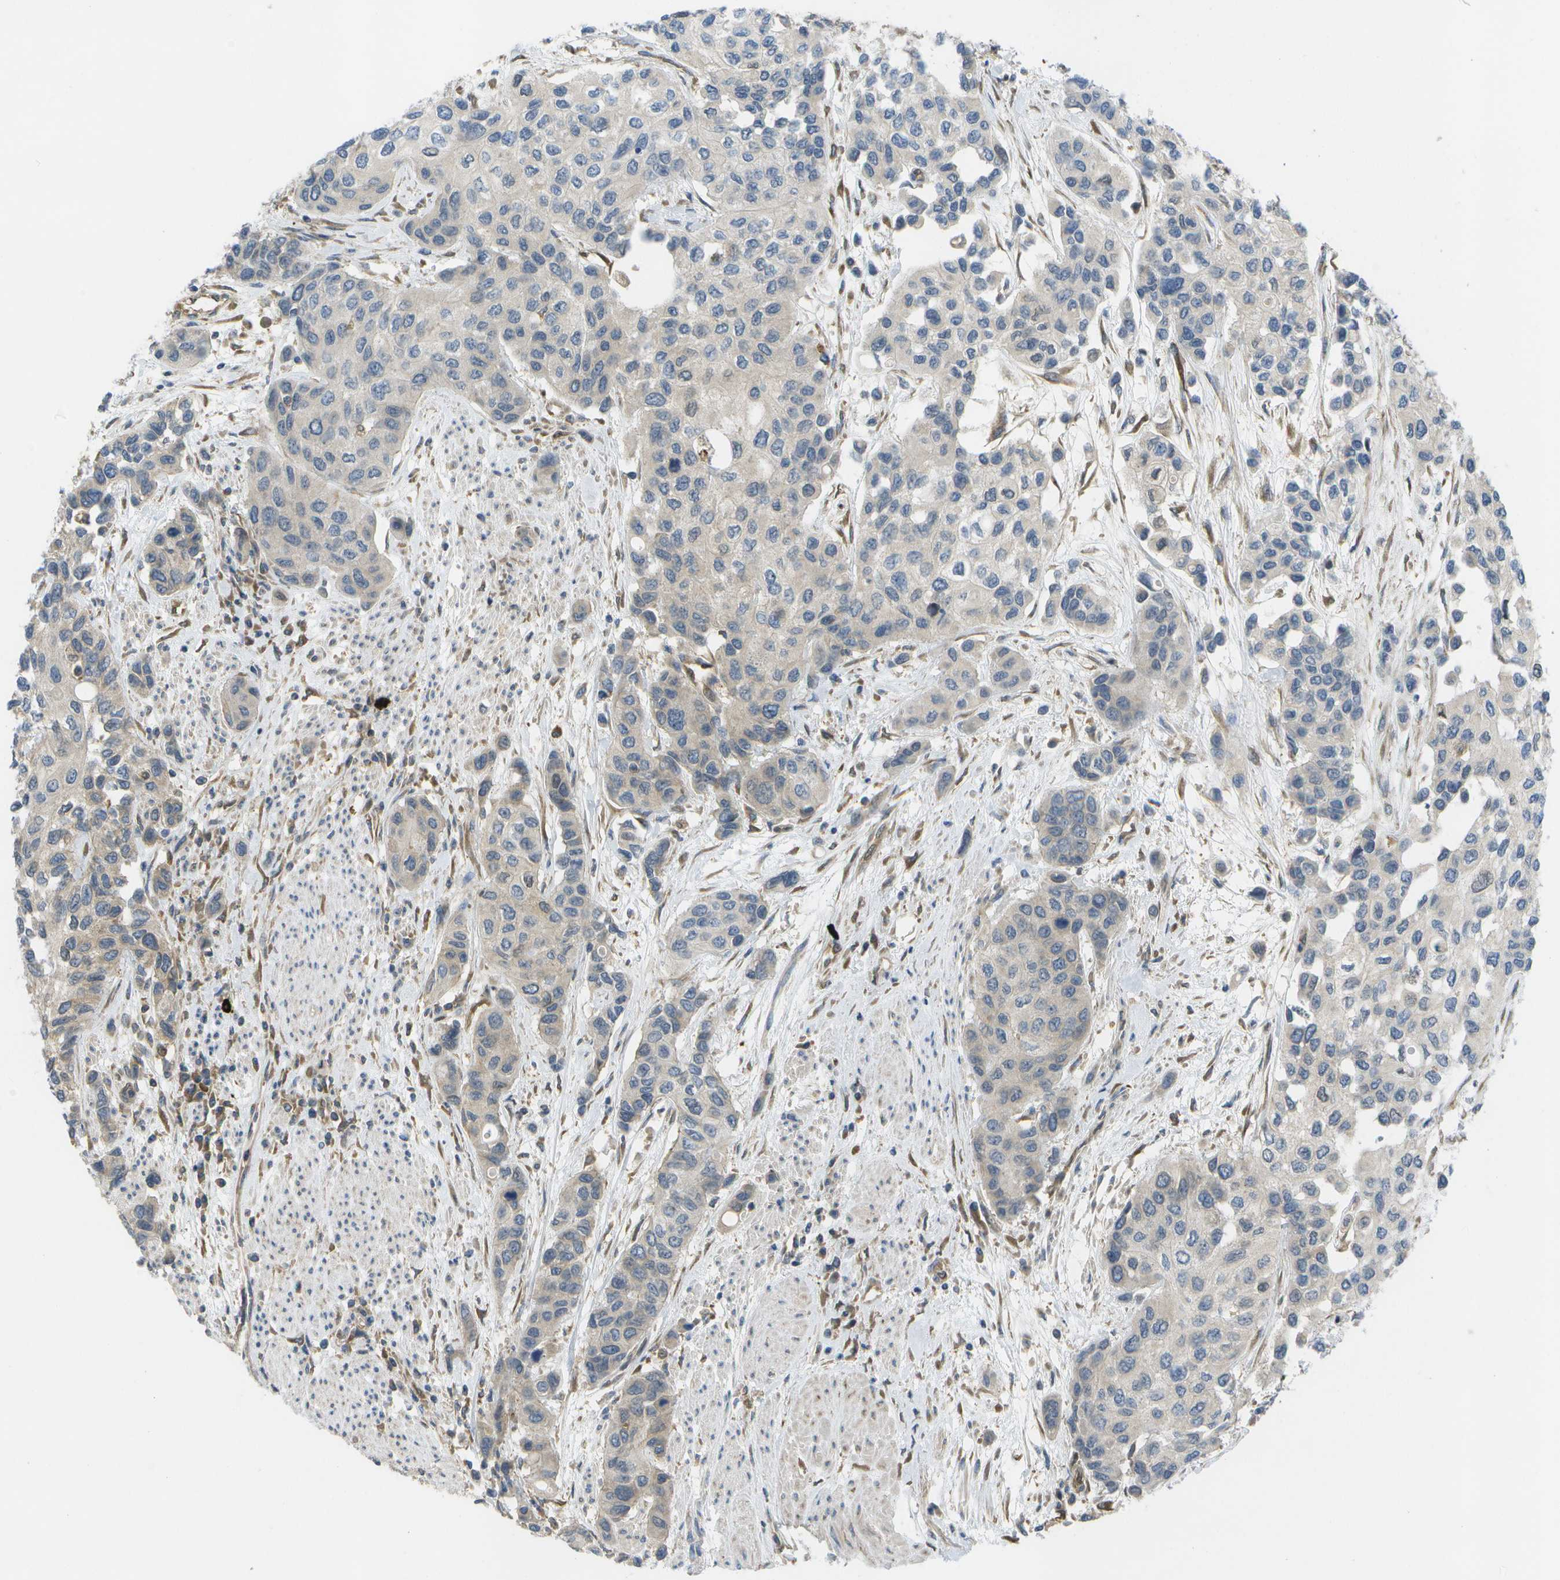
{"staining": {"intensity": "negative", "quantity": "none", "location": "none"}, "tissue": "urothelial cancer", "cell_type": "Tumor cells", "image_type": "cancer", "snomed": [{"axis": "morphology", "description": "Urothelial carcinoma, High grade"}, {"axis": "topography", "description": "Urinary bladder"}], "caption": "This is an immunohistochemistry (IHC) histopathology image of human urothelial cancer. There is no staining in tumor cells.", "gene": "DPM3", "patient": {"sex": "female", "age": 56}}